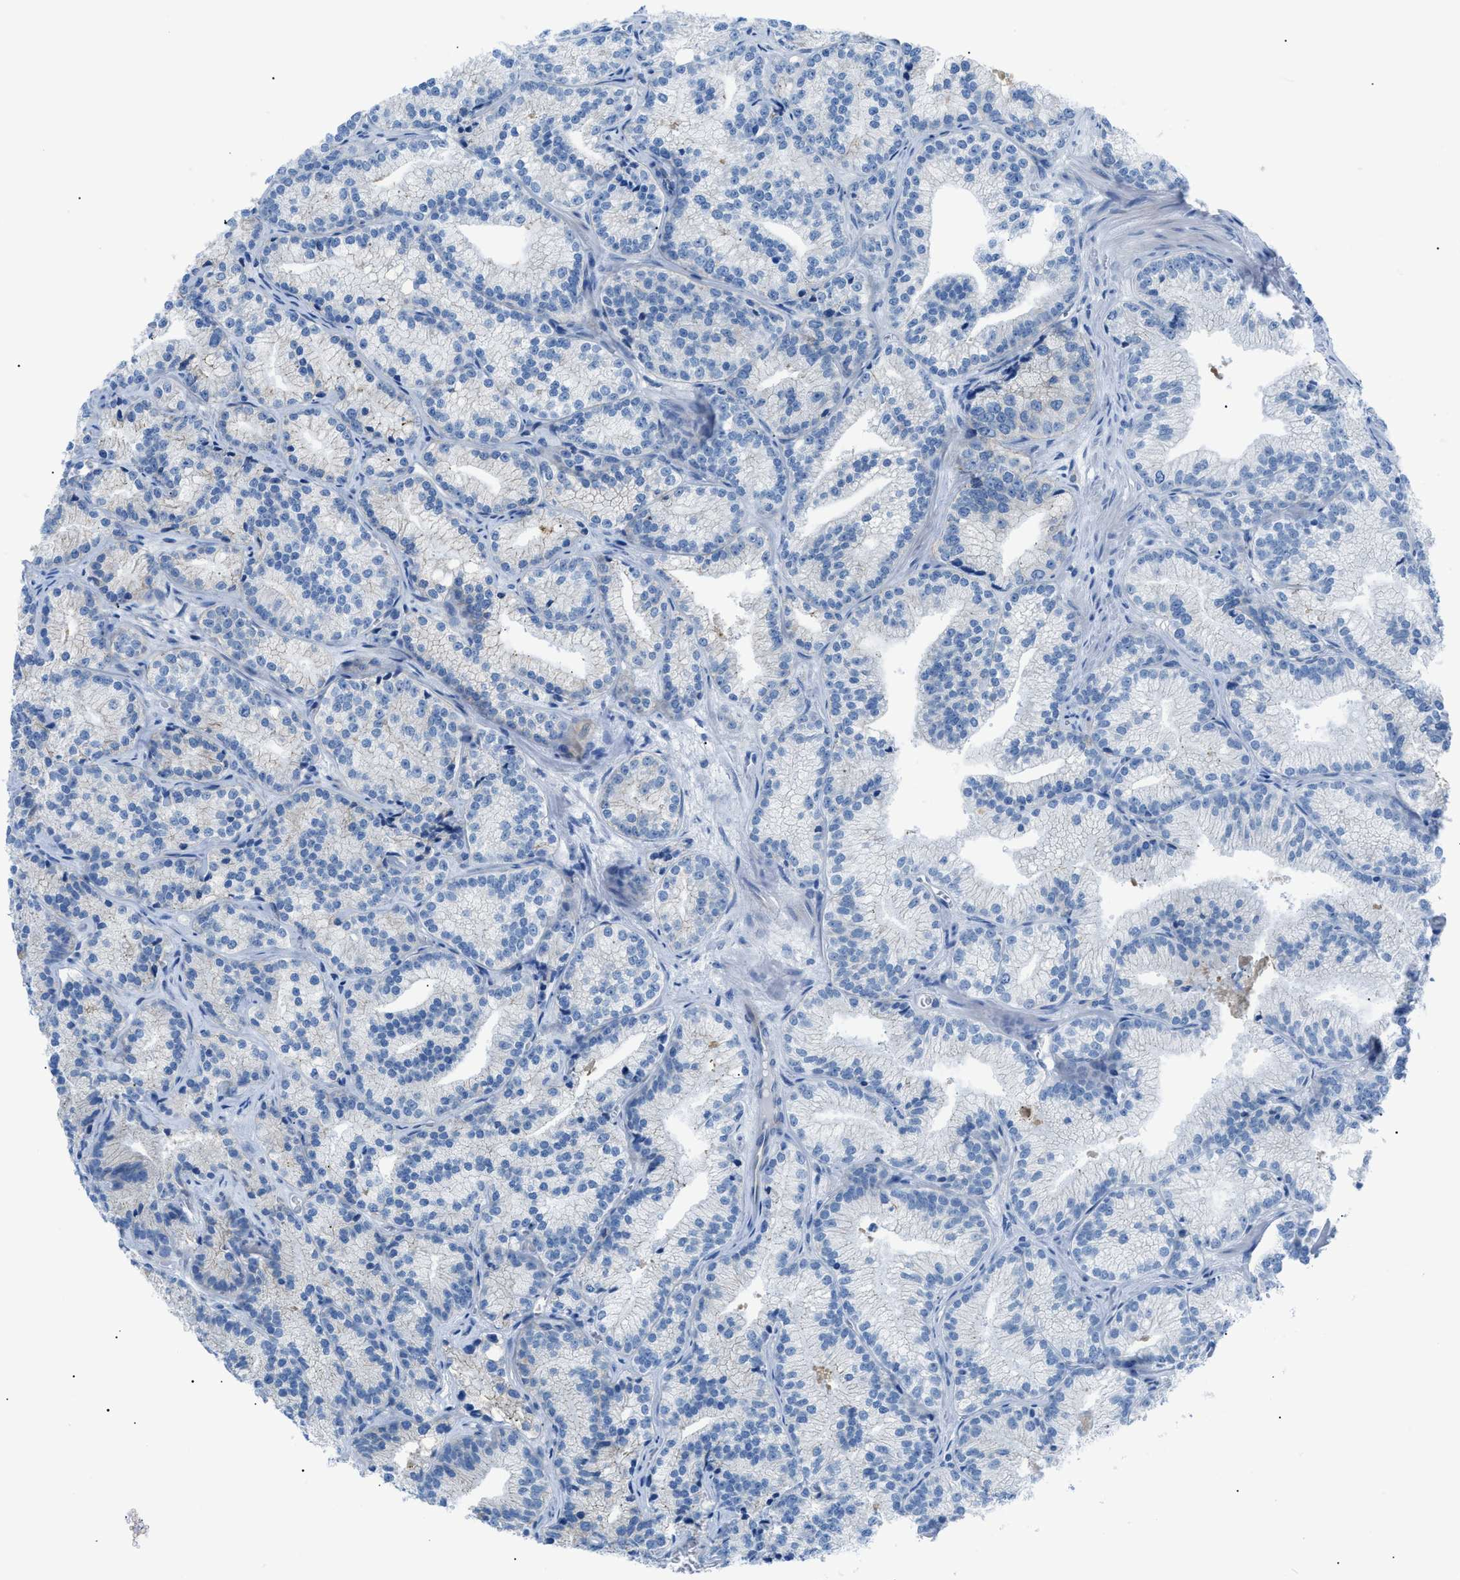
{"staining": {"intensity": "negative", "quantity": "none", "location": "none"}, "tissue": "prostate cancer", "cell_type": "Tumor cells", "image_type": "cancer", "snomed": [{"axis": "morphology", "description": "Adenocarcinoma, Low grade"}, {"axis": "topography", "description": "Prostate"}], "caption": "DAB immunohistochemical staining of prostate low-grade adenocarcinoma reveals no significant positivity in tumor cells. (DAB (3,3'-diaminobenzidine) immunohistochemistry with hematoxylin counter stain).", "gene": "ZDHHC24", "patient": {"sex": "male", "age": 89}}